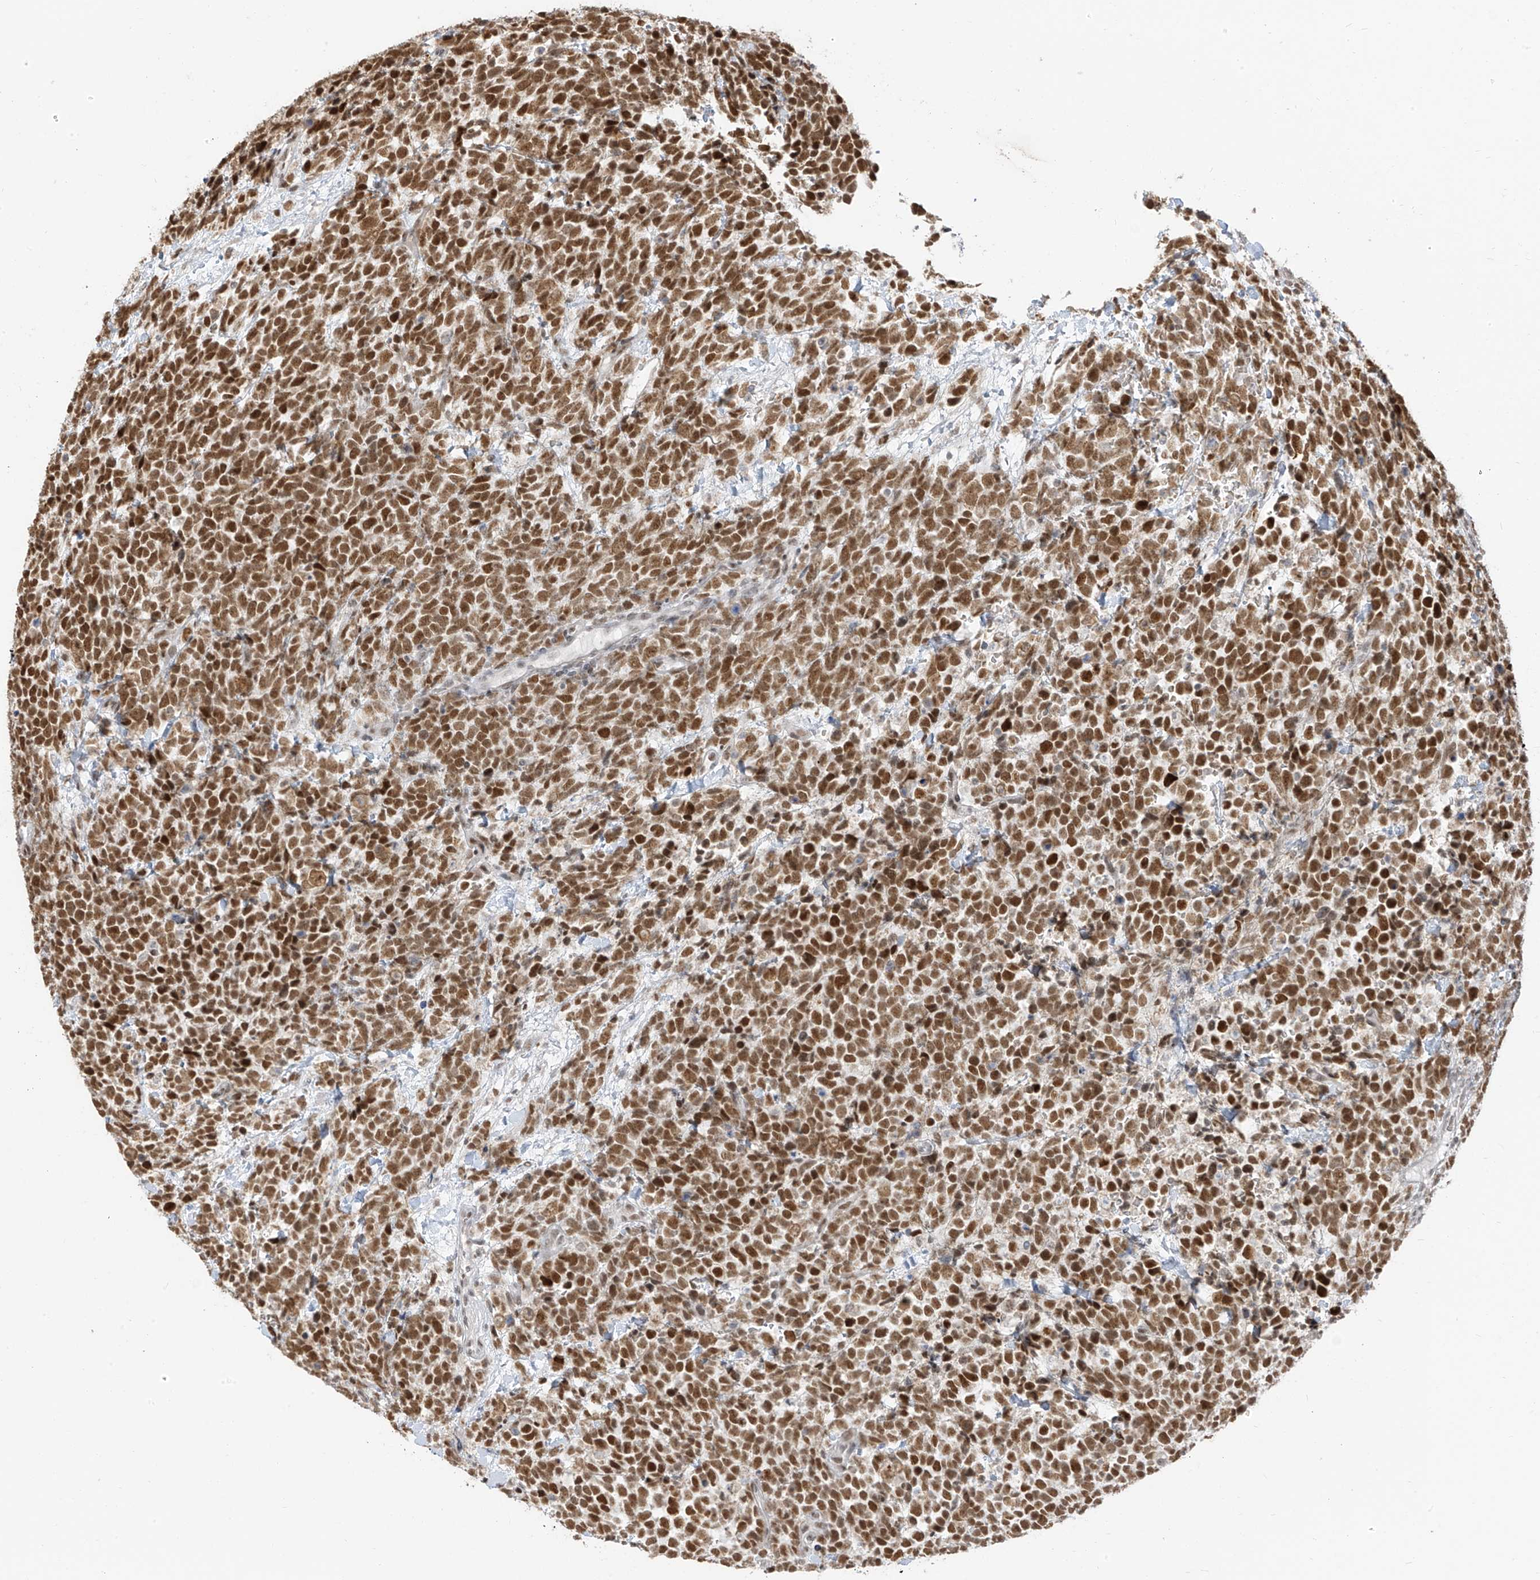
{"staining": {"intensity": "strong", "quantity": ">75%", "location": "nuclear"}, "tissue": "urothelial cancer", "cell_type": "Tumor cells", "image_type": "cancer", "snomed": [{"axis": "morphology", "description": "Urothelial carcinoma, High grade"}, {"axis": "topography", "description": "Urinary bladder"}], "caption": "High-power microscopy captured an immunohistochemistry photomicrograph of urothelial cancer, revealing strong nuclear staining in approximately >75% of tumor cells. The staining was performed using DAB, with brown indicating positive protein expression. Nuclei are stained blue with hematoxylin.", "gene": "ZMYM2", "patient": {"sex": "female", "age": 82}}